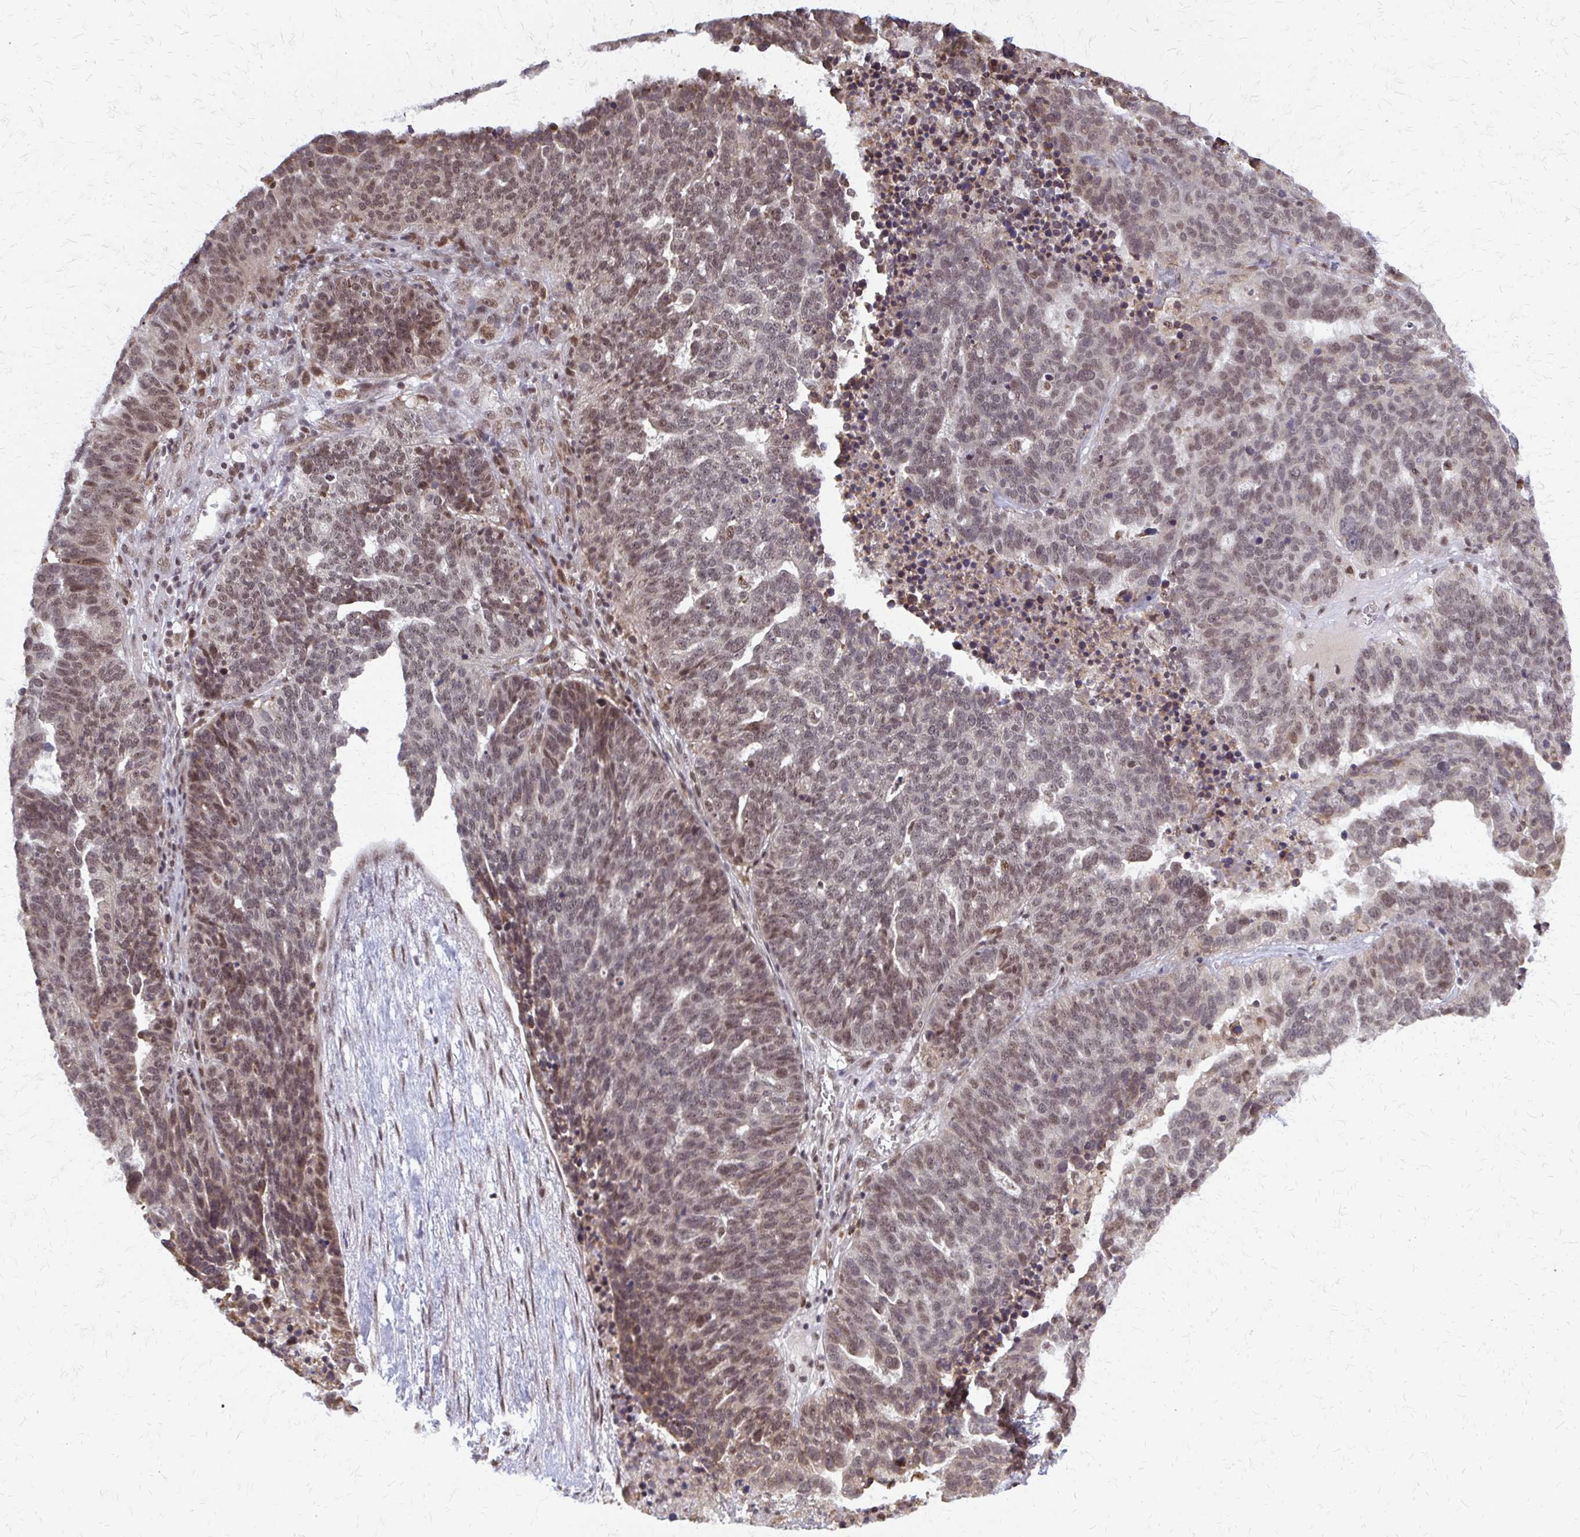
{"staining": {"intensity": "moderate", "quantity": "25%-75%", "location": "nuclear"}, "tissue": "ovarian cancer", "cell_type": "Tumor cells", "image_type": "cancer", "snomed": [{"axis": "morphology", "description": "Cystadenocarcinoma, serous, NOS"}, {"axis": "topography", "description": "Ovary"}], "caption": "Protein expression analysis of human ovarian cancer reveals moderate nuclear staining in approximately 25%-75% of tumor cells.", "gene": "HDAC3", "patient": {"sex": "female", "age": 59}}